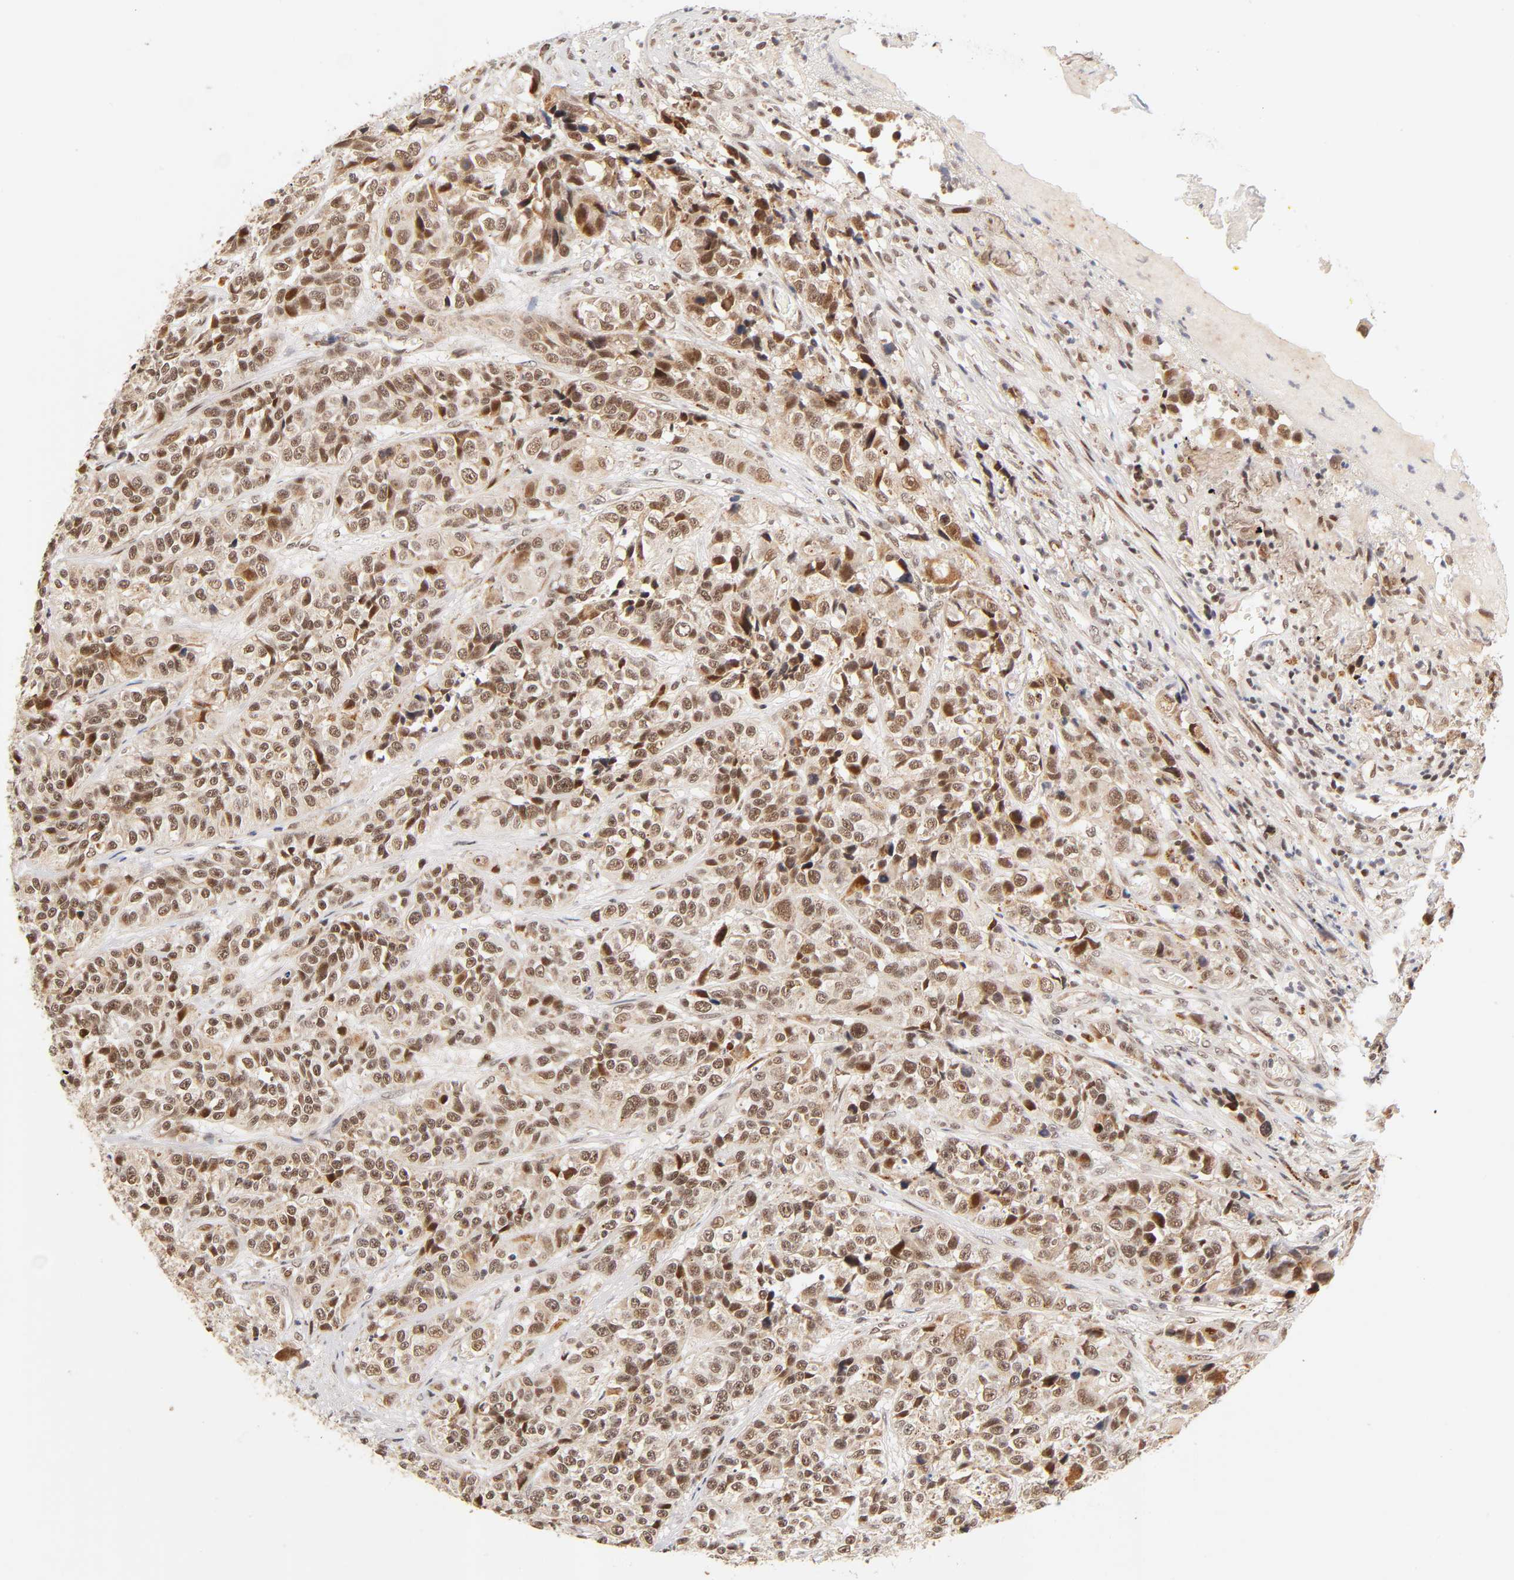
{"staining": {"intensity": "moderate", "quantity": ">75%", "location": "cytoplasmic/membranous,nuclear"}, "tissue": "urothelial cancer", "cell_type": "Tumor cells", "image_type": "cancer", "snomed": [{"axis": "morphology", "description": "Urothelial carcinoma, High grade"}, {"axis": "topography", "description": "Urinary bladder"}], "caption": "Tumor cells show moderate cytoplasmic/membranous and nuclear staining in approximately >75% of cells in urothelial carcinoma (high-grade). Using DAB (brown) and hematoxylin (blue) stains, captured at high magnification using brightfield microscopy.", "gene": "TAF10", "patient": {"sex": "female", "age": 81}}